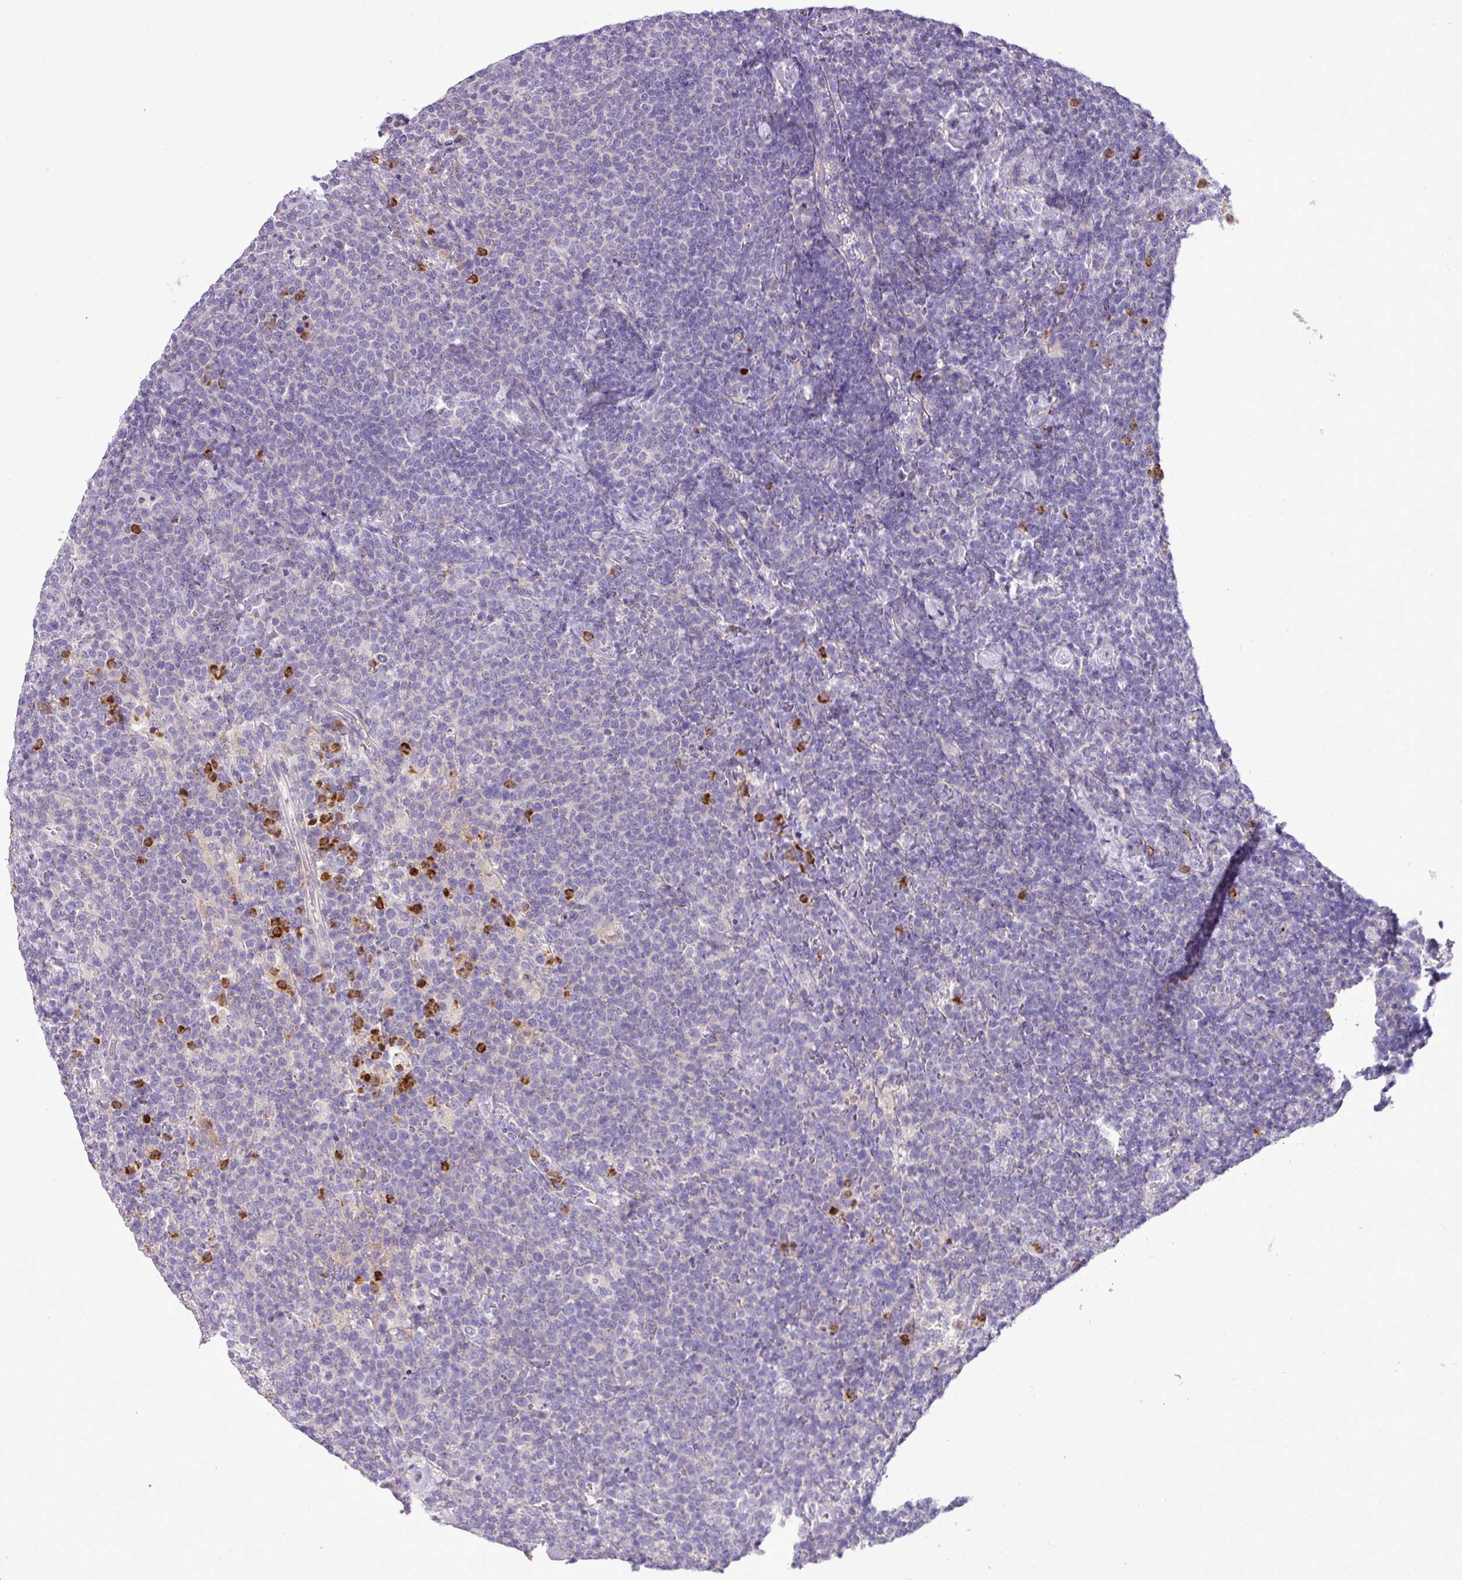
{"staining": {"intensity": "negative", "quantity": "none", "location": "none"}, "tissue": "lymphoma", "cell_type": "Tumor cells", "image_type": "cancer", "snomed": [{"axis": "morphology", "description": "Malignant lymphoma, non-Hodgkin's type, High grade"}, {"axis": "topography", "description": "Lymph node"}], "caption": "Protein analysis of lymphoma shows no significant expression in tumor cells.", "gene": "ZSCAN5A", "patient": {"sex": "male", "age": 61}}